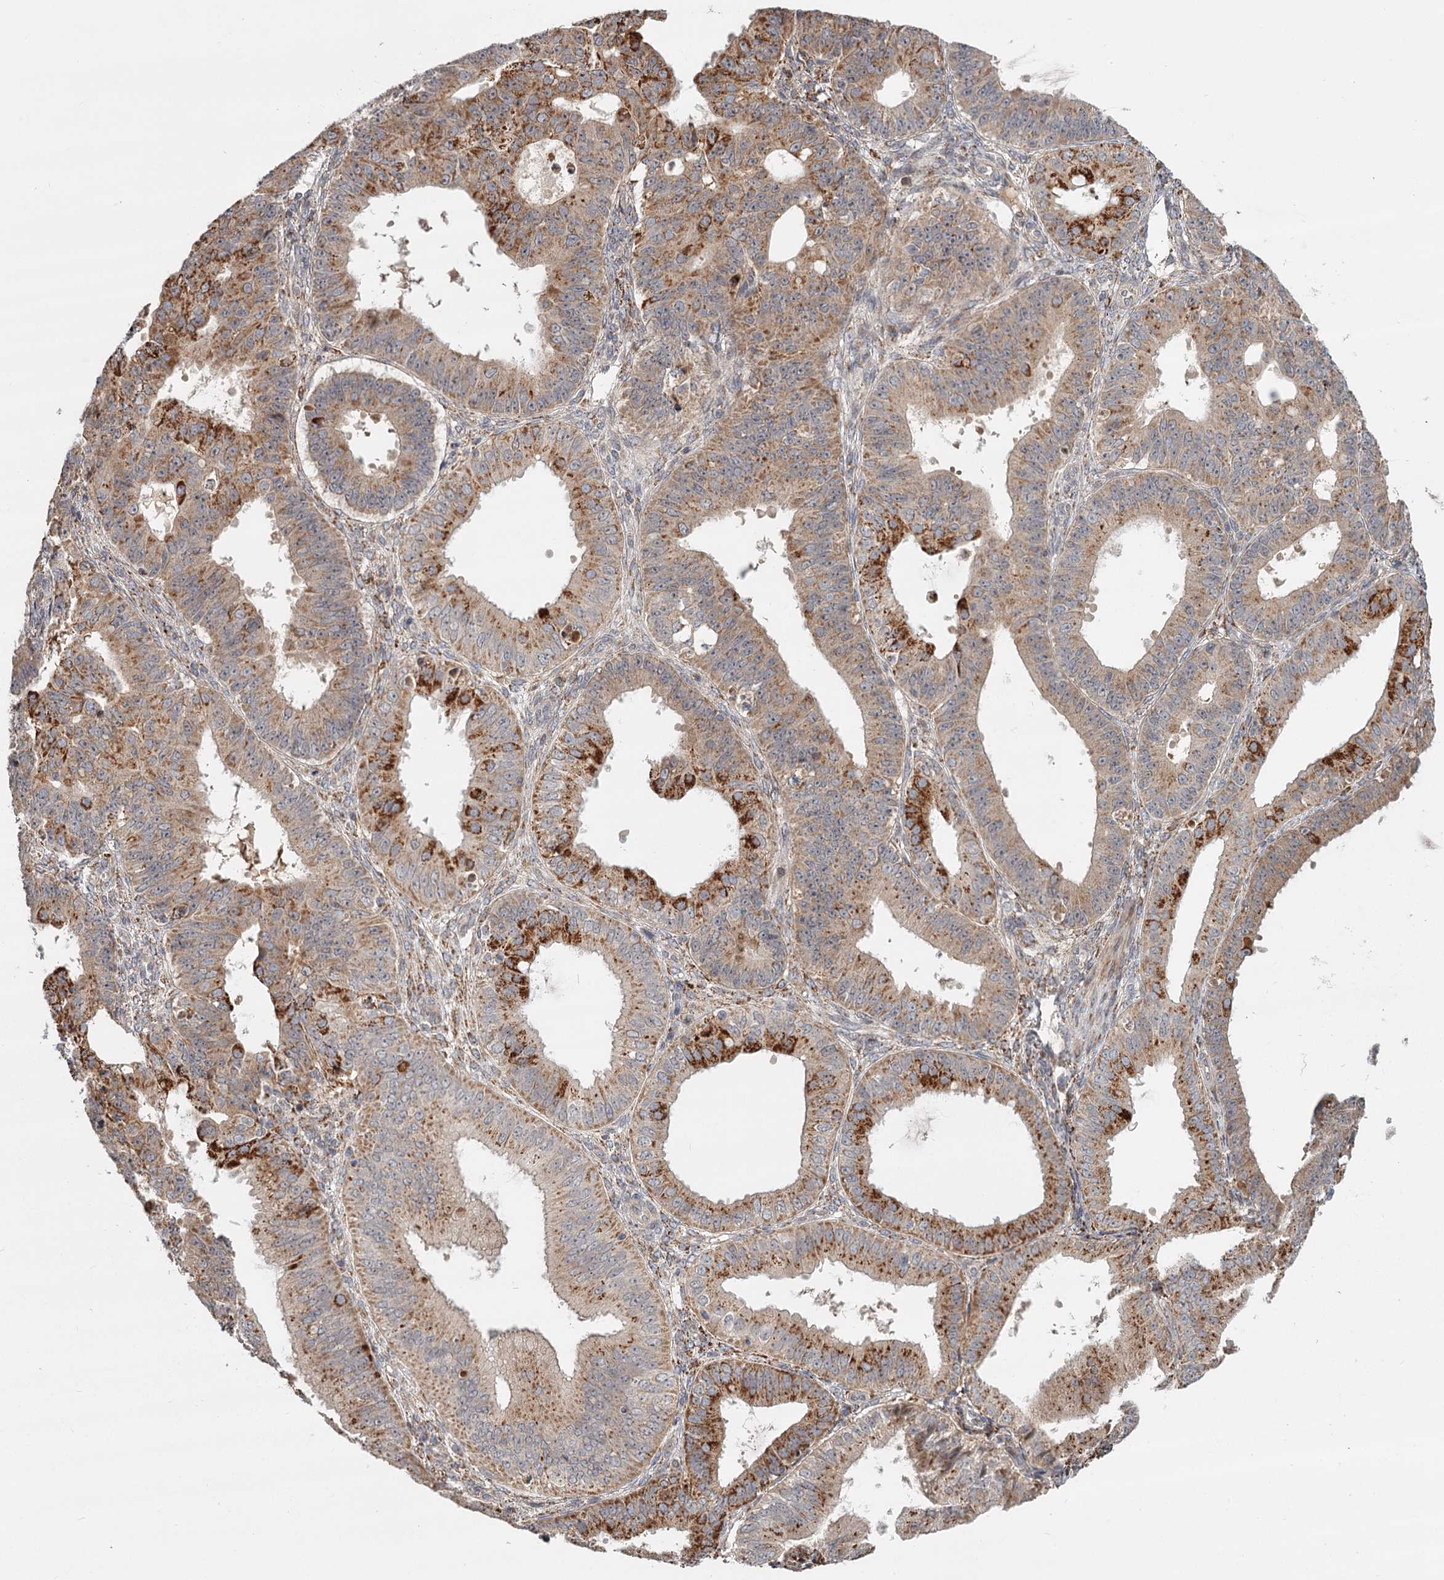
{"staining": {"intensity": "strong", "quantity": "25%-75%", "location": "cytoplasmic/membranous"}, "tissue": "ovarian cancer", "cell_type": "Tumor cells", "image_type": "cancer", "snomed": [{"axis": "morphology", "description": "Carcinoma, endometroid"}, {"axis": "topography", "description": "Appendix"}, {"axis": "topography", "description": "Ovary"}], "caption": "Protein staining demonstrates strong cytoplasmic/membranous expression in approximately 25%-75% of tumor cells in endometroid carcinoma (ovarian).", "gene": "CDC123", "patient": {"sex": "female", "age": 42}}